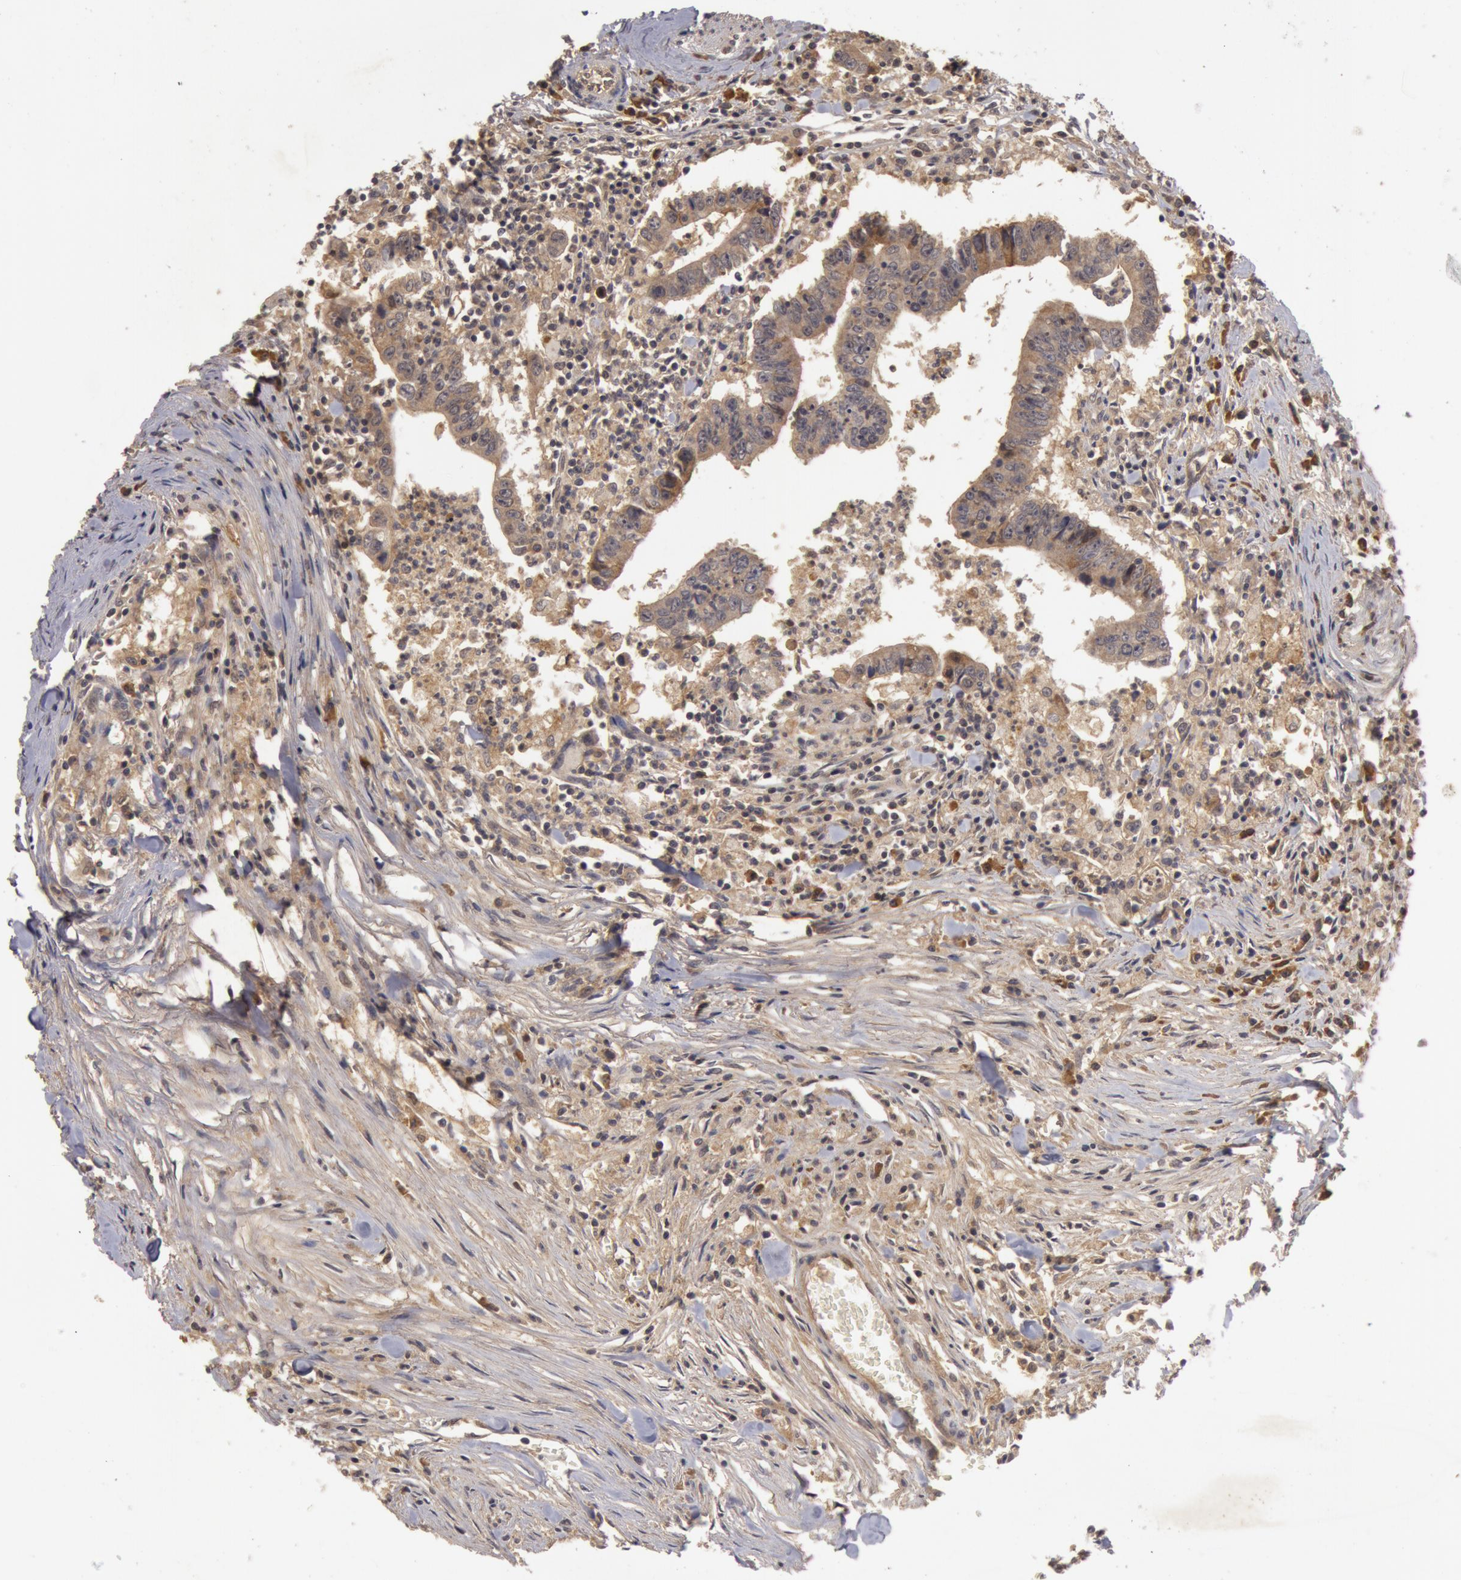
{"staining": {"intensity": "moderate", "quantity": ">75%", "location": "cytoplasmic/membranous"}, "tissue": "colorectal cancer", "cell_type": "Tumor cells", "image_type": "cancer", "snomed": [{"axis": "morphology", "description": "Adenocarcinoma, NOS"}, {"axis": "topography", "description": "Colon"}], "caption": "Immunohistochemistry of colorectal cancer exhibits medium levels of moderate cytoplasmic/membranous expression in about >75% of tumor cells. The staining is performed using DAB (3,3'-diaminobenzidine) brown chromogen to label protein expression. The nuclei are counter-stained blue using hematoxylin.", "gene": "BCHE", "patient": {"sex": "male", "age": 55}}